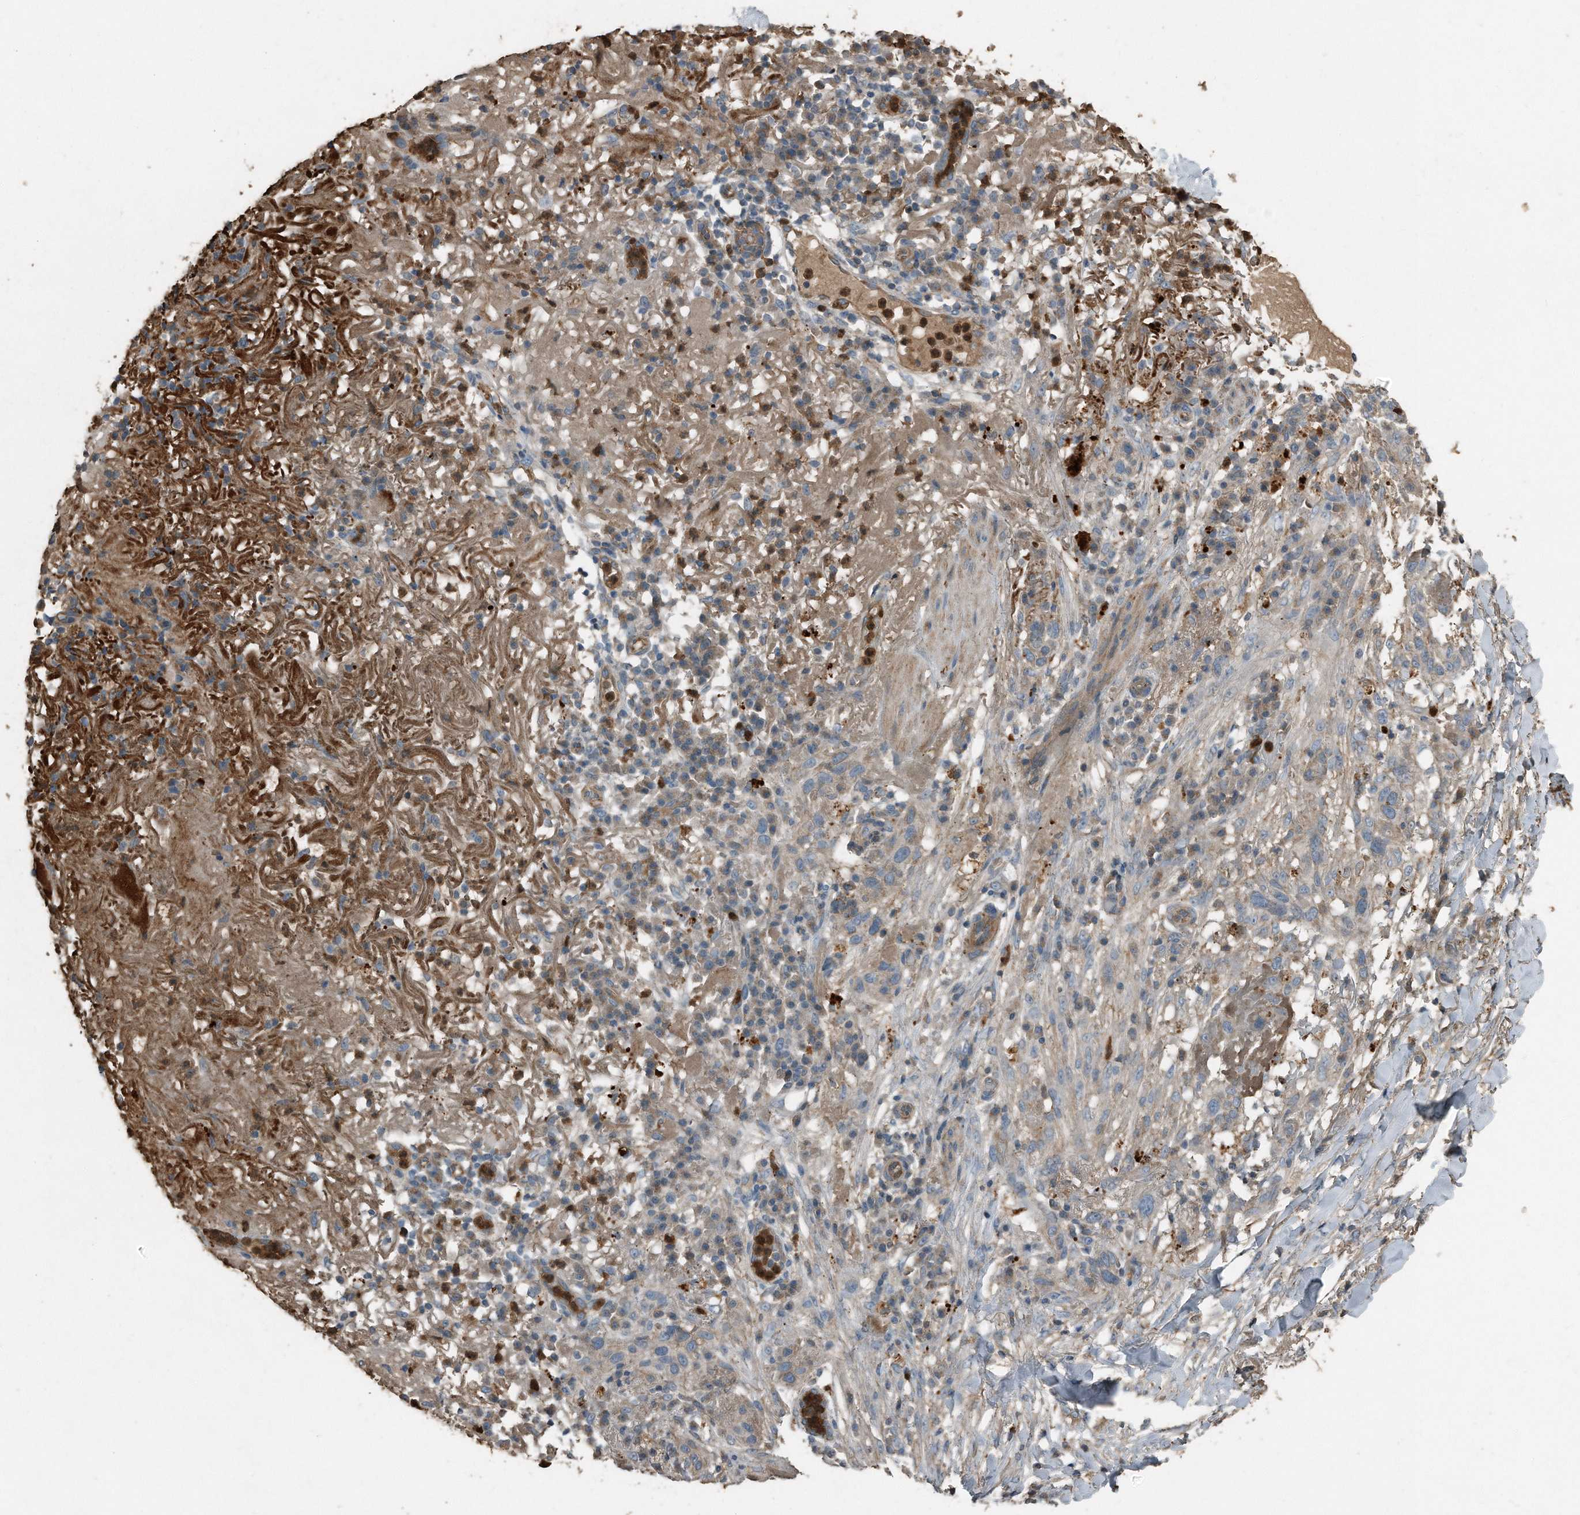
{"staining": {"intensity": "weak", "quantity": "<25%", "location": "cytoplasmic/membranous"}, "tissue": "skin cancer", "cell_type": "Tumor cells", "image_type": "cancer", "snomed": [{"axis": "morphology", "description": "Normal tissue, NOS"}, {"axis": "morphology", "description": "Squamous cell carcinoma, NOS"}, {"axis": "topography", "description": "Skin"}], "caption": "Image shows no protein staining in tumor cells of skin squamous cell carcinoma tissue.", "gene": "C9", "patient": {"sex": "female", "age": 96}}